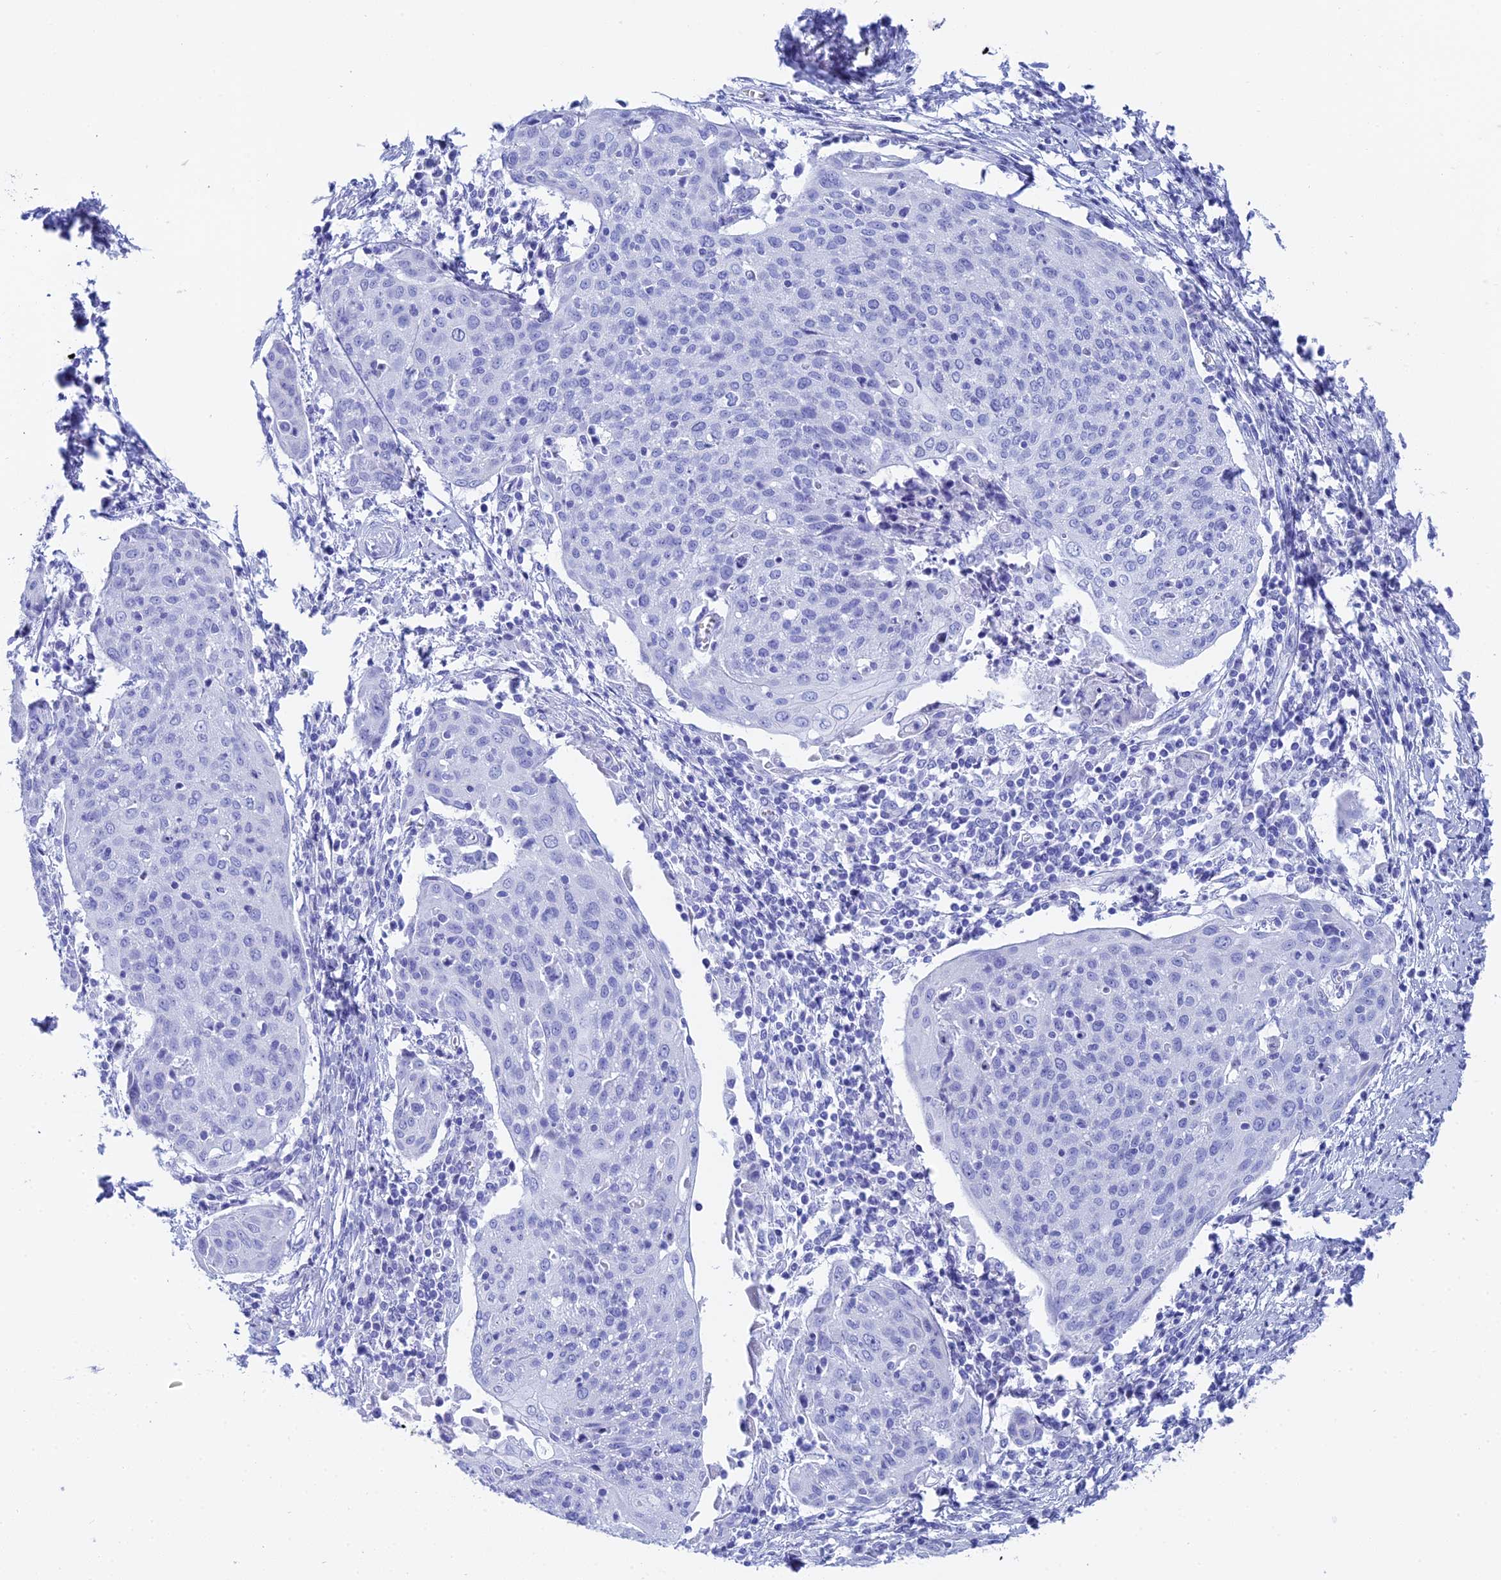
{"staining": {"intensity": "negative", "quantity": "none", "location": "none"}, "tissue": "cervical cancer", "cell_type": "Tumor cells", "image_type": "cancer", "snomed": [{"axis": "morphology", "description": "Squamous cell carcinoma, NOS"}, {"axis": "topography", "description": "Cervix"}], "caption": "Photomicrograph shows no protein staining in tumor cells of squamous cell carcinoma (cervical) tissue.", "gene": "TEX101", "patient": {"sex": "female", "age": 67}}